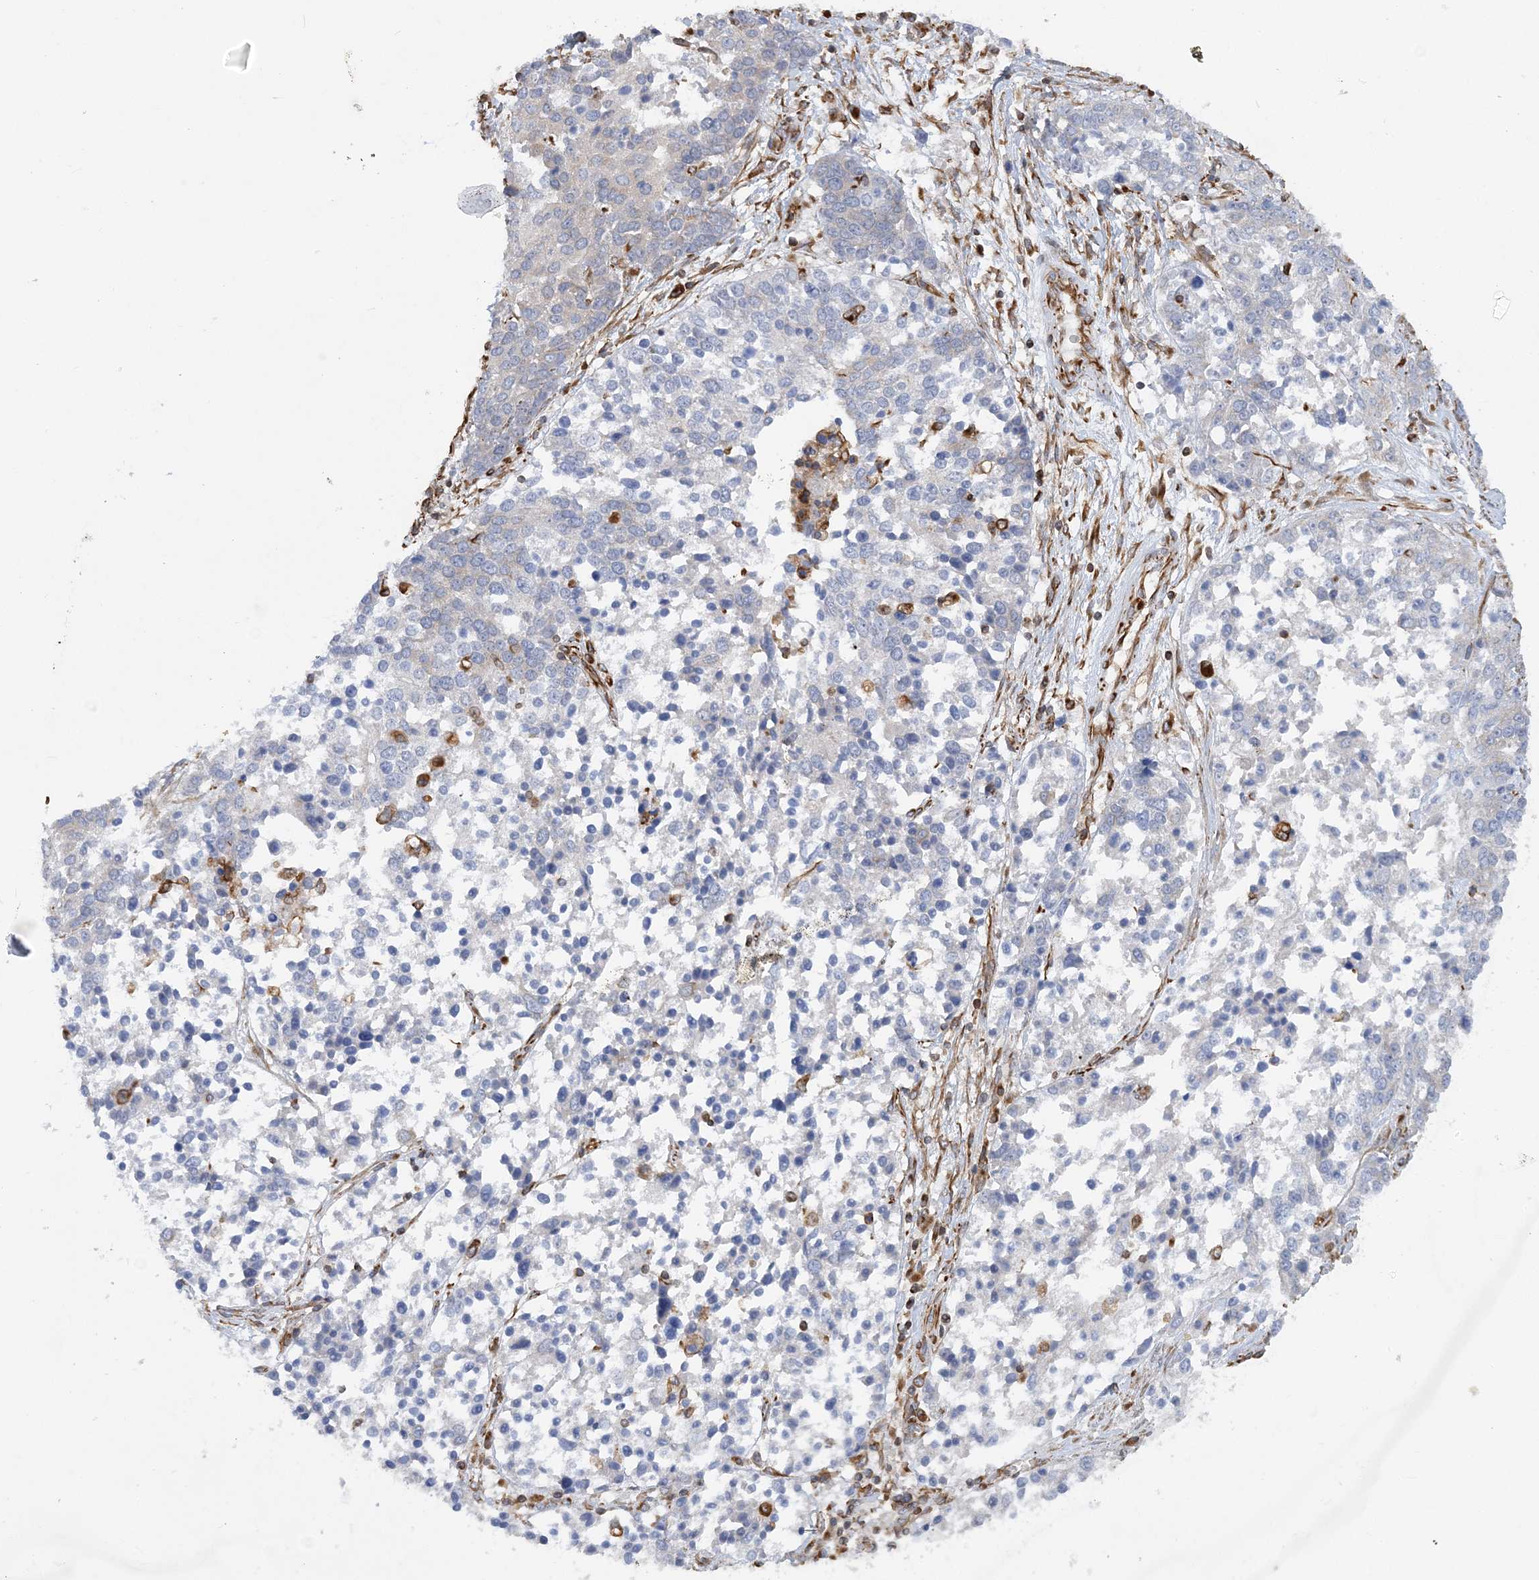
{"staining": {"intensity": "negative", "quantity": "none", "location": "none"}, "tissue": "ovarian cancer", "cell_type": "Tumor cells", "image_type": "cancer", "snomed": [{"axis": "morphology", "description": "Cystadenocarcinoma, serous, NOS"}, {"axis": "topography", "description": "Ovary"}], "caption": "Protein analysis of serous cystadenocarcinoma (ovarian) exhibits no significant expression in tumor cells.", "gene": "FAM114A2", "patient": {"sex": "female", "age": 44}}